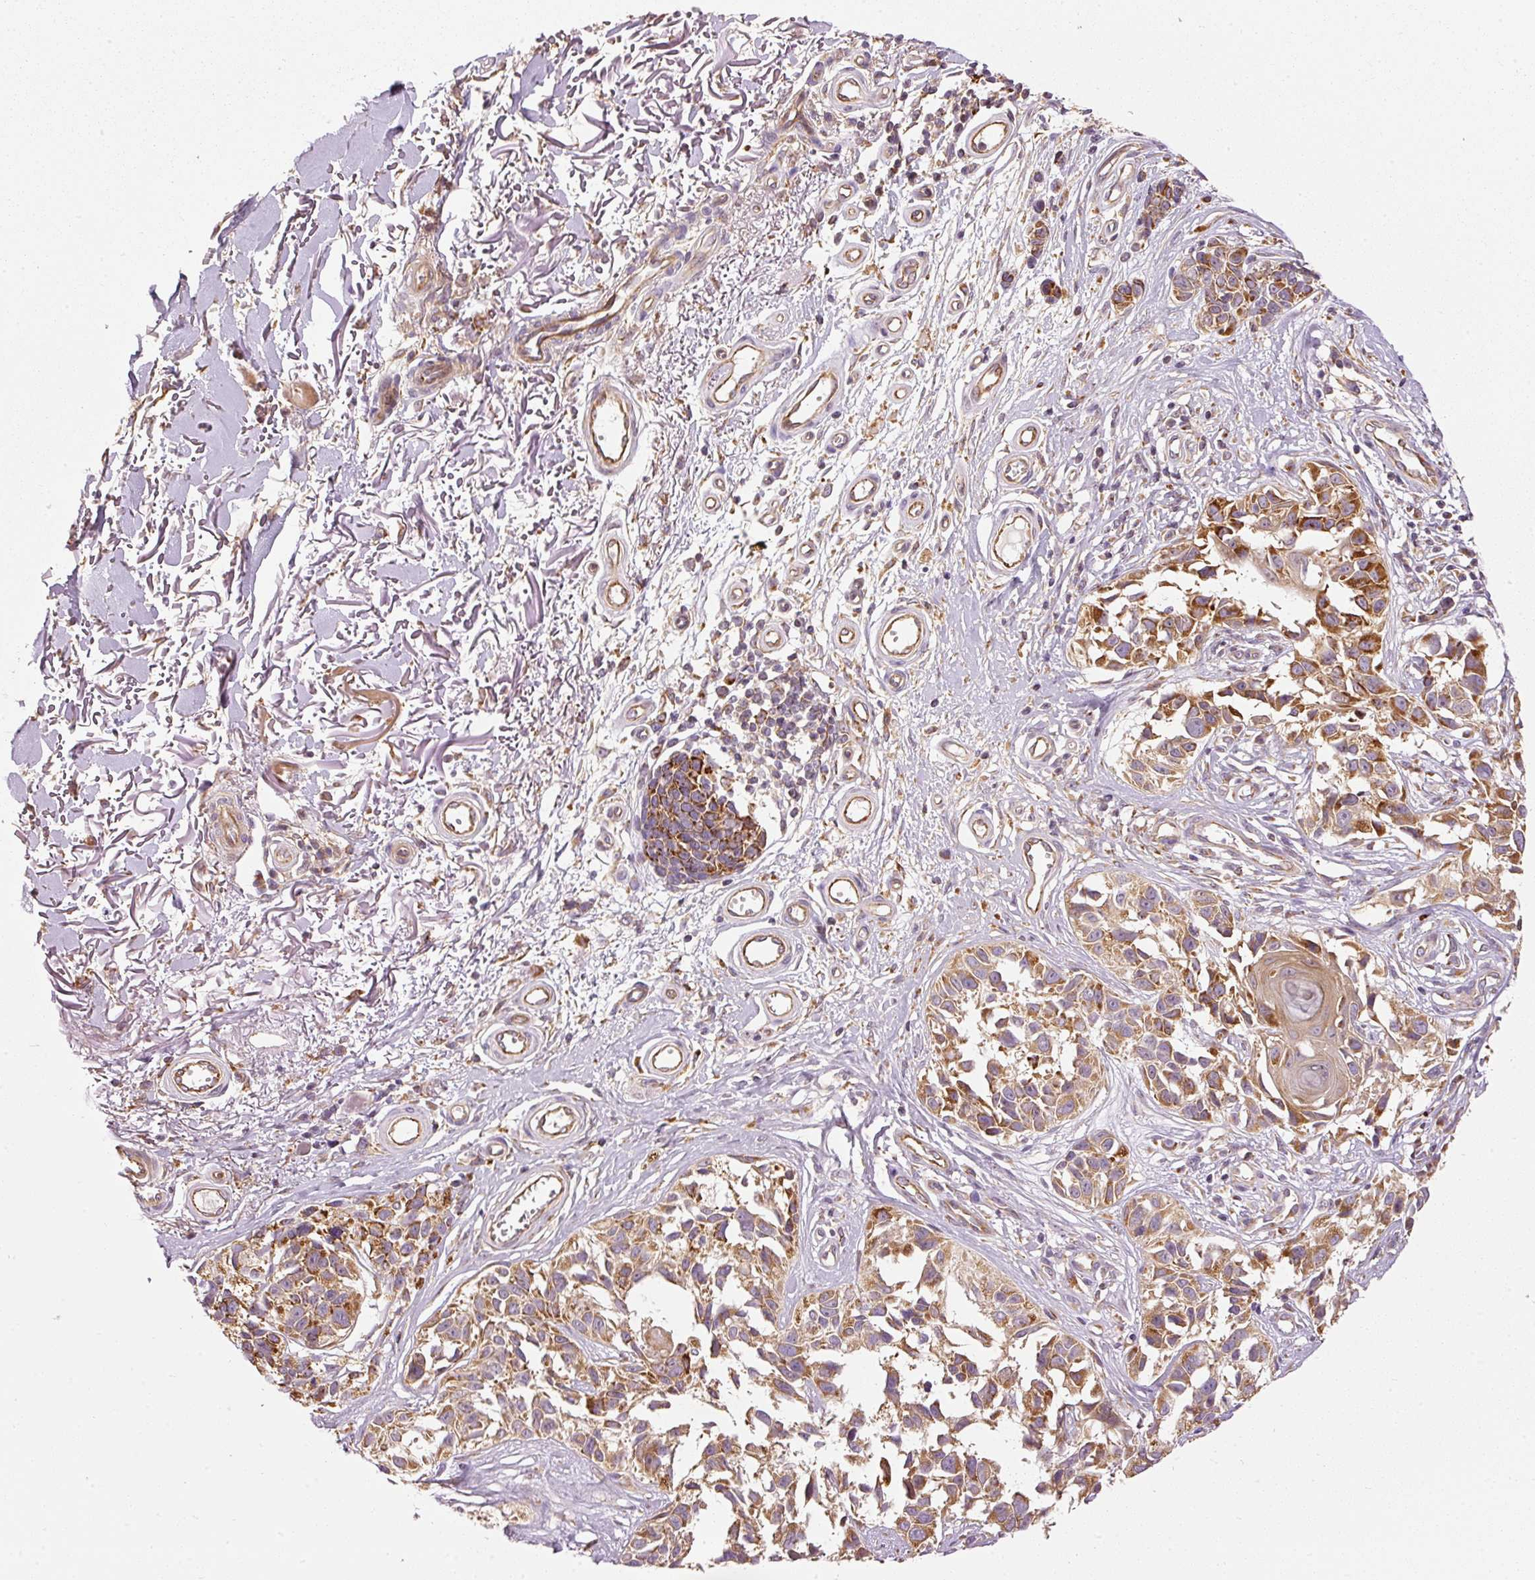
{"staining": {"intensity": "moderate", "quantity": ">75%", "location": "cytoplasmic/membranous"}, "tissue": "melanoma", "cell_type": "Tumor cells", "image_type": "cancer", "snomed": [{"axis": "morphology", "description": "Malignant melanoma, NOS"}, {"axis": "topography", "description": "Skin"}], "caption": "Malignant melanoma stained with immunohistochemistry (IHC) reveals moderate cytoplasmic/membranous positivity in approximately >75% of tumor cells. (Brightfield microscopy of DAB IHC at high magnification).", "gene": "MTHFD1L", "patient": {"sex": "male", "age": 73}}